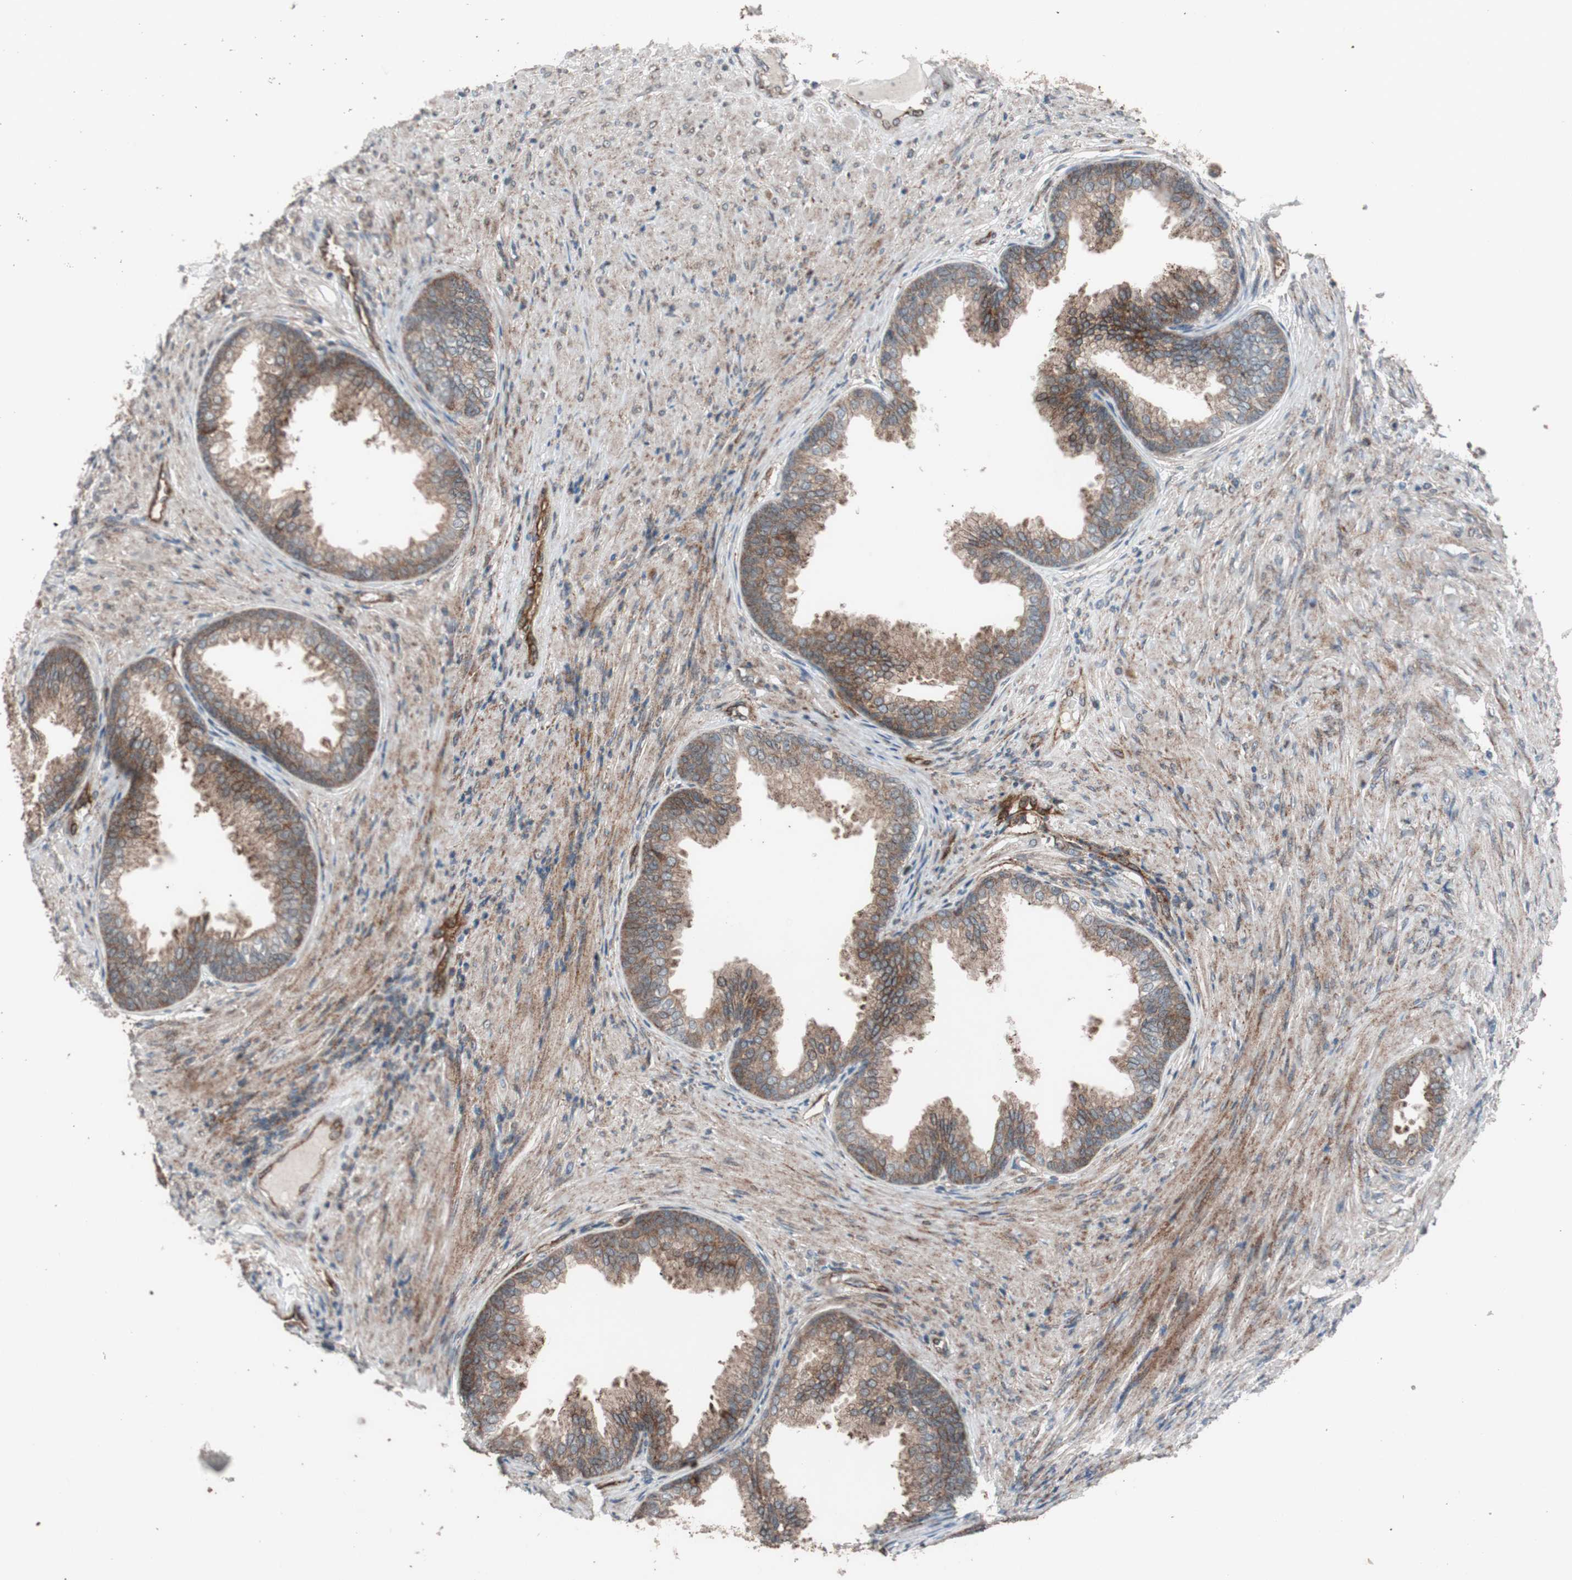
{"staining": {"intensity": "moderate", "quantity": ">75%", "location": "cytoplasmic/membranous"}, "tissue": "prostate", "cell_type": "Glandular cells", "image_type": "normal", "snomed": [{"axis": "morphology", "description": "Normal tissue, NOS"}, {"axis": "topography", "description": "Prostate"}], "caption": "A medium amount of moderate cytoplasmic/membranous positivity is identified in about >75% of glandular cells in benign prostate.", "gene": "CCL14", "patient": {"sex": "male", "age": 76}}